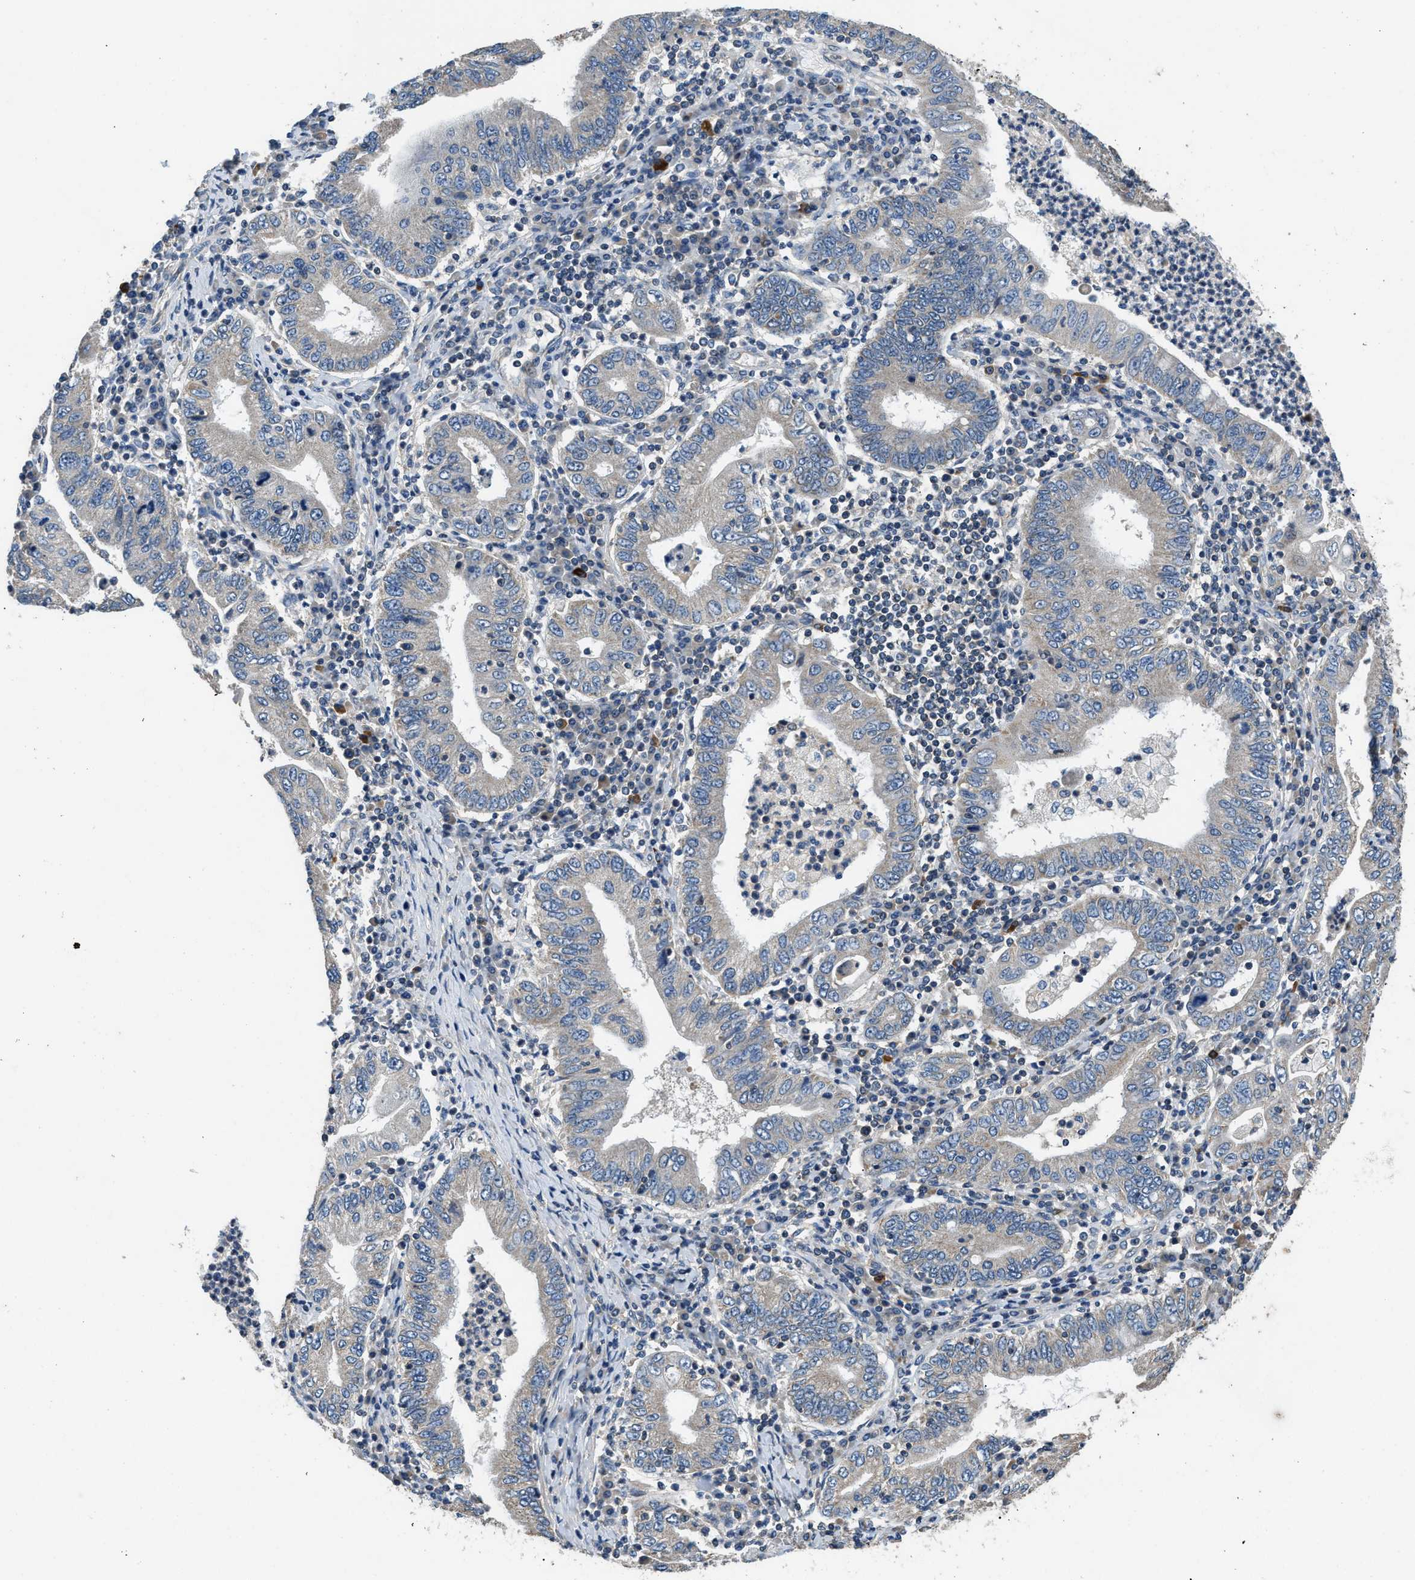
{"staining": {"intensity": "weak", "quantity": "<25%", "location": "cytoplasmic/membranous"}, "tissue": "stomach cancer", "cell_type": "Tumor cells", "image_type": "cancer", "snomed": [{"axis": "morphology", "description": "Normal tissue, NOS"}, {"axis": "morphology", "description": "Adenocarcinoma, NOS"}, {"axis": "topography", "description": "Esophagus"}, {"axis": "topography", "description": "Stomach, upper"}, {"axis": "topography", "description": "Peripheral nerve tissue"}], "caption": "Tumor cells show no significant positivity in adenocarcinoma (stomach).", "gene": "SSH2", "patient": {"sex": "male", "age": 62}}